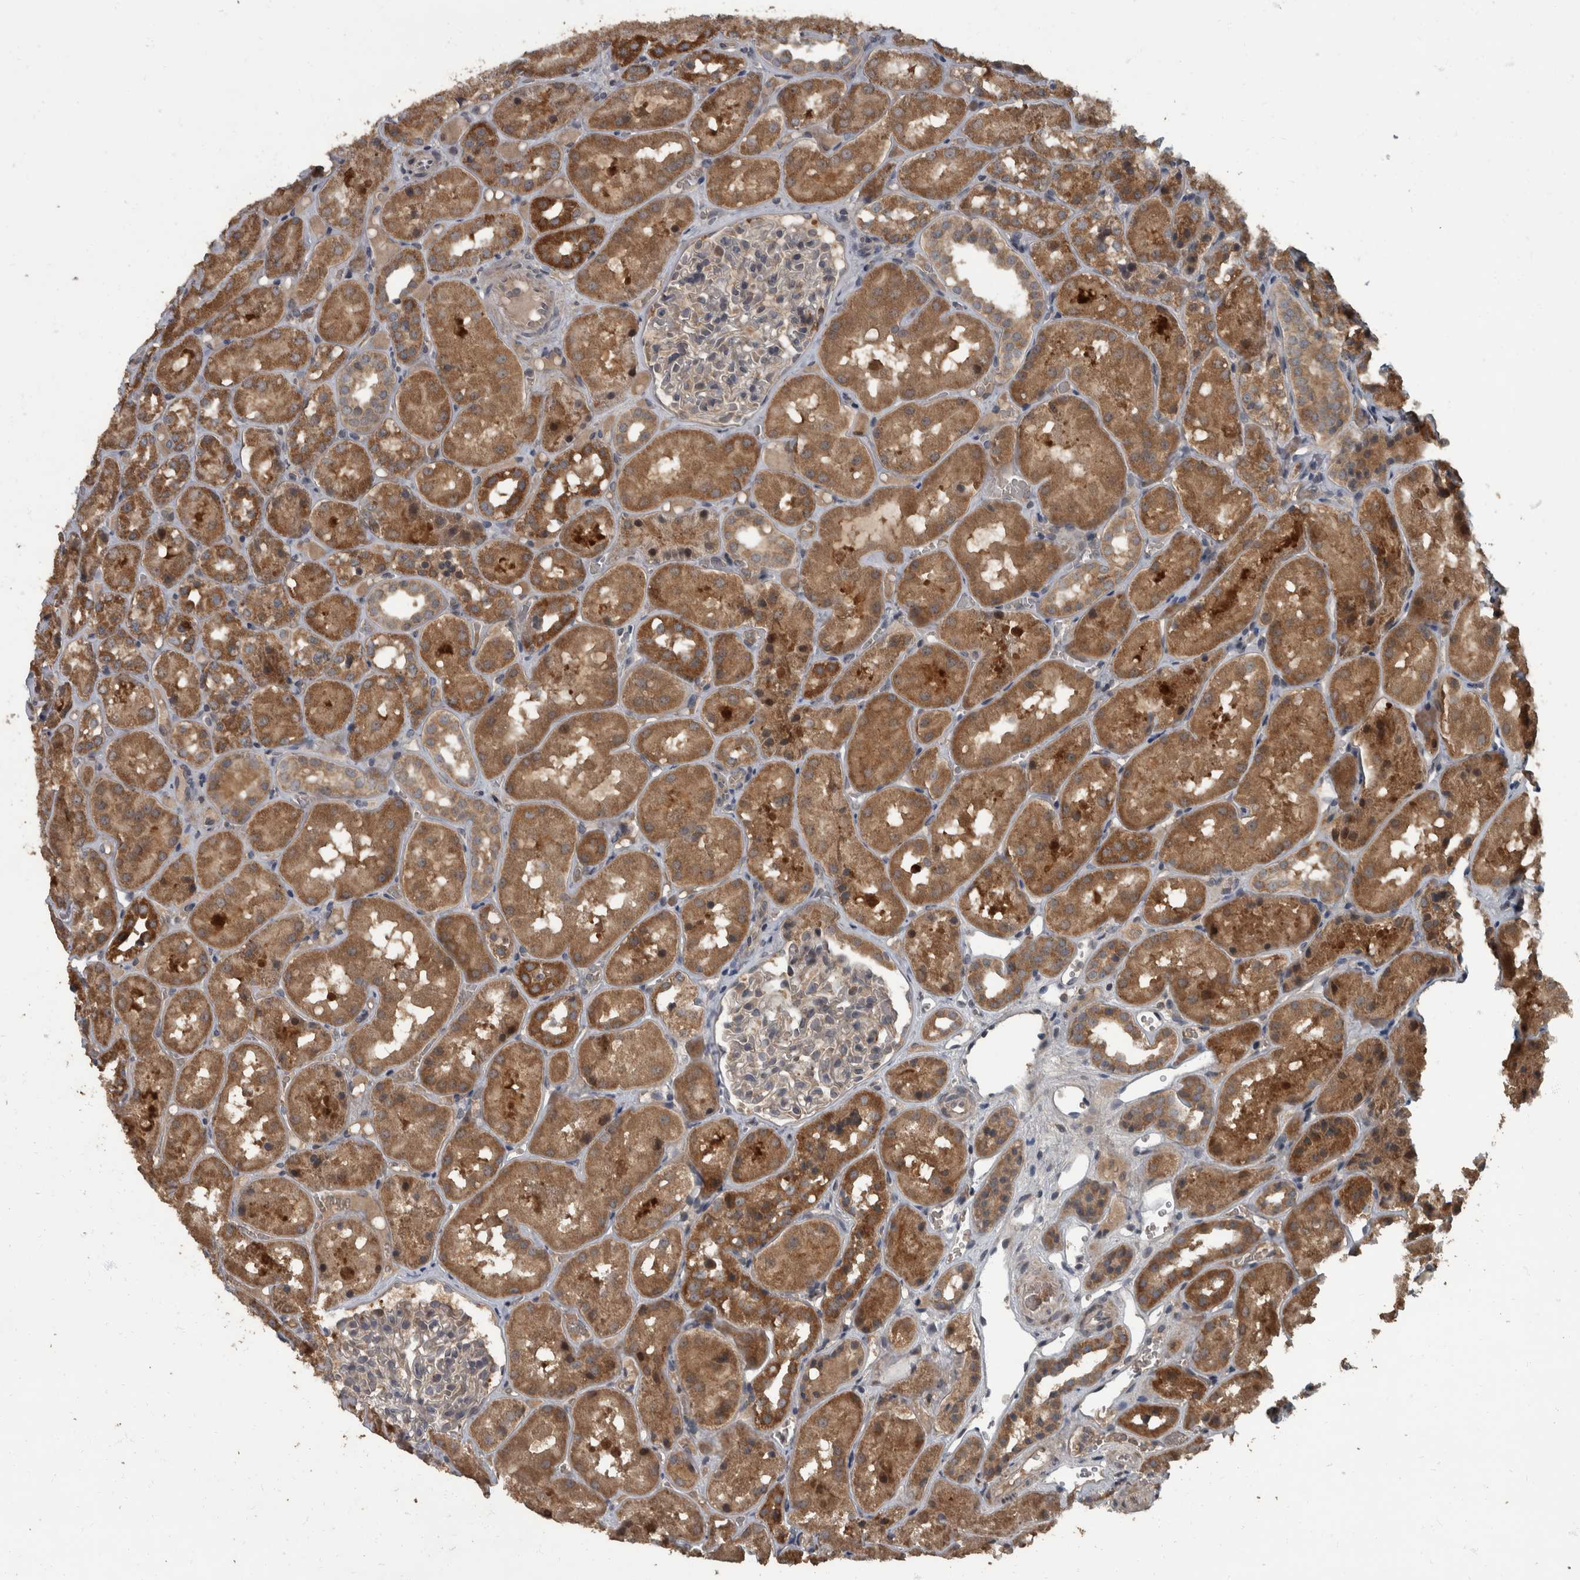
{"staining": {"intensity": "weak", "quantity": "<25%", "location": "cytoplasmic/membranous"}, "tissue": "kidney", "cell_type": "Cells in glomeruli", "image_type": "normal", "snomed": [{"axis": "morphology", "description": "Normal tissue, NOS"}, {"axis": "topography", "description": "Kidney"}], "caption": "A high-resolution histopathology image shows IHC staining of normal kidney, which demonstrates no significant expression in cells in glomeruli.", "gene": "RABGGTB", "patient": {"sex": "male", "age": 16}}